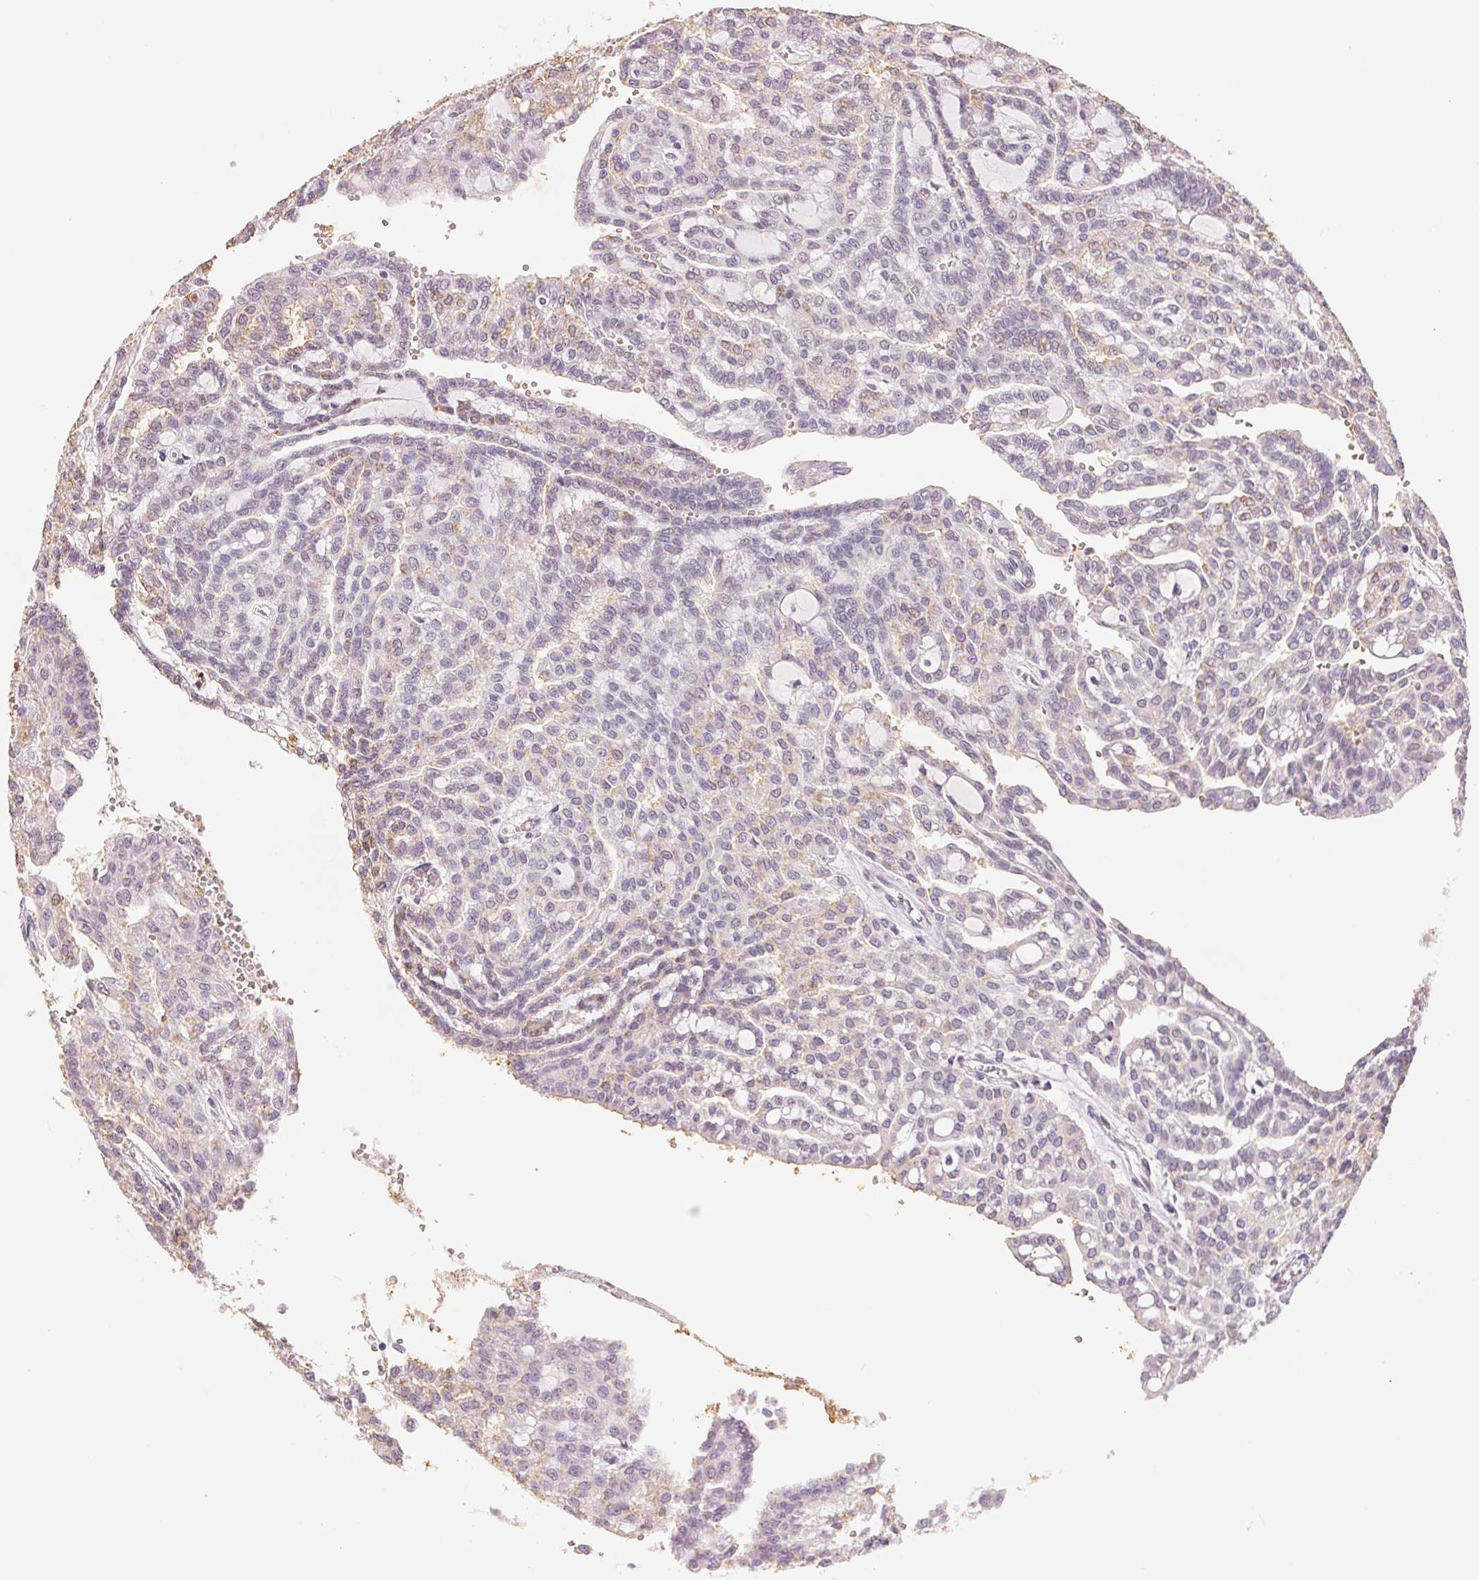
{"staining": {"intensity": "weak", "quantity": "<25%", "location": "cytoplasmic/membranous"}, "tissue": "renal cancer", "cell_type": "Tumor cells", "image_type": "cancer", "snomed": [{"axis": "morphology", "description": "Adenocarcinoma, NOS"}, {"axis": "topography", "description": "Kidney"}], "caption": "Immunohistochemical staining of human renal adenocarcinoma exhibits no significant staining in tumor cells.", "gene": "SMTN", "patient": {"sex": "male", "age": 63}}